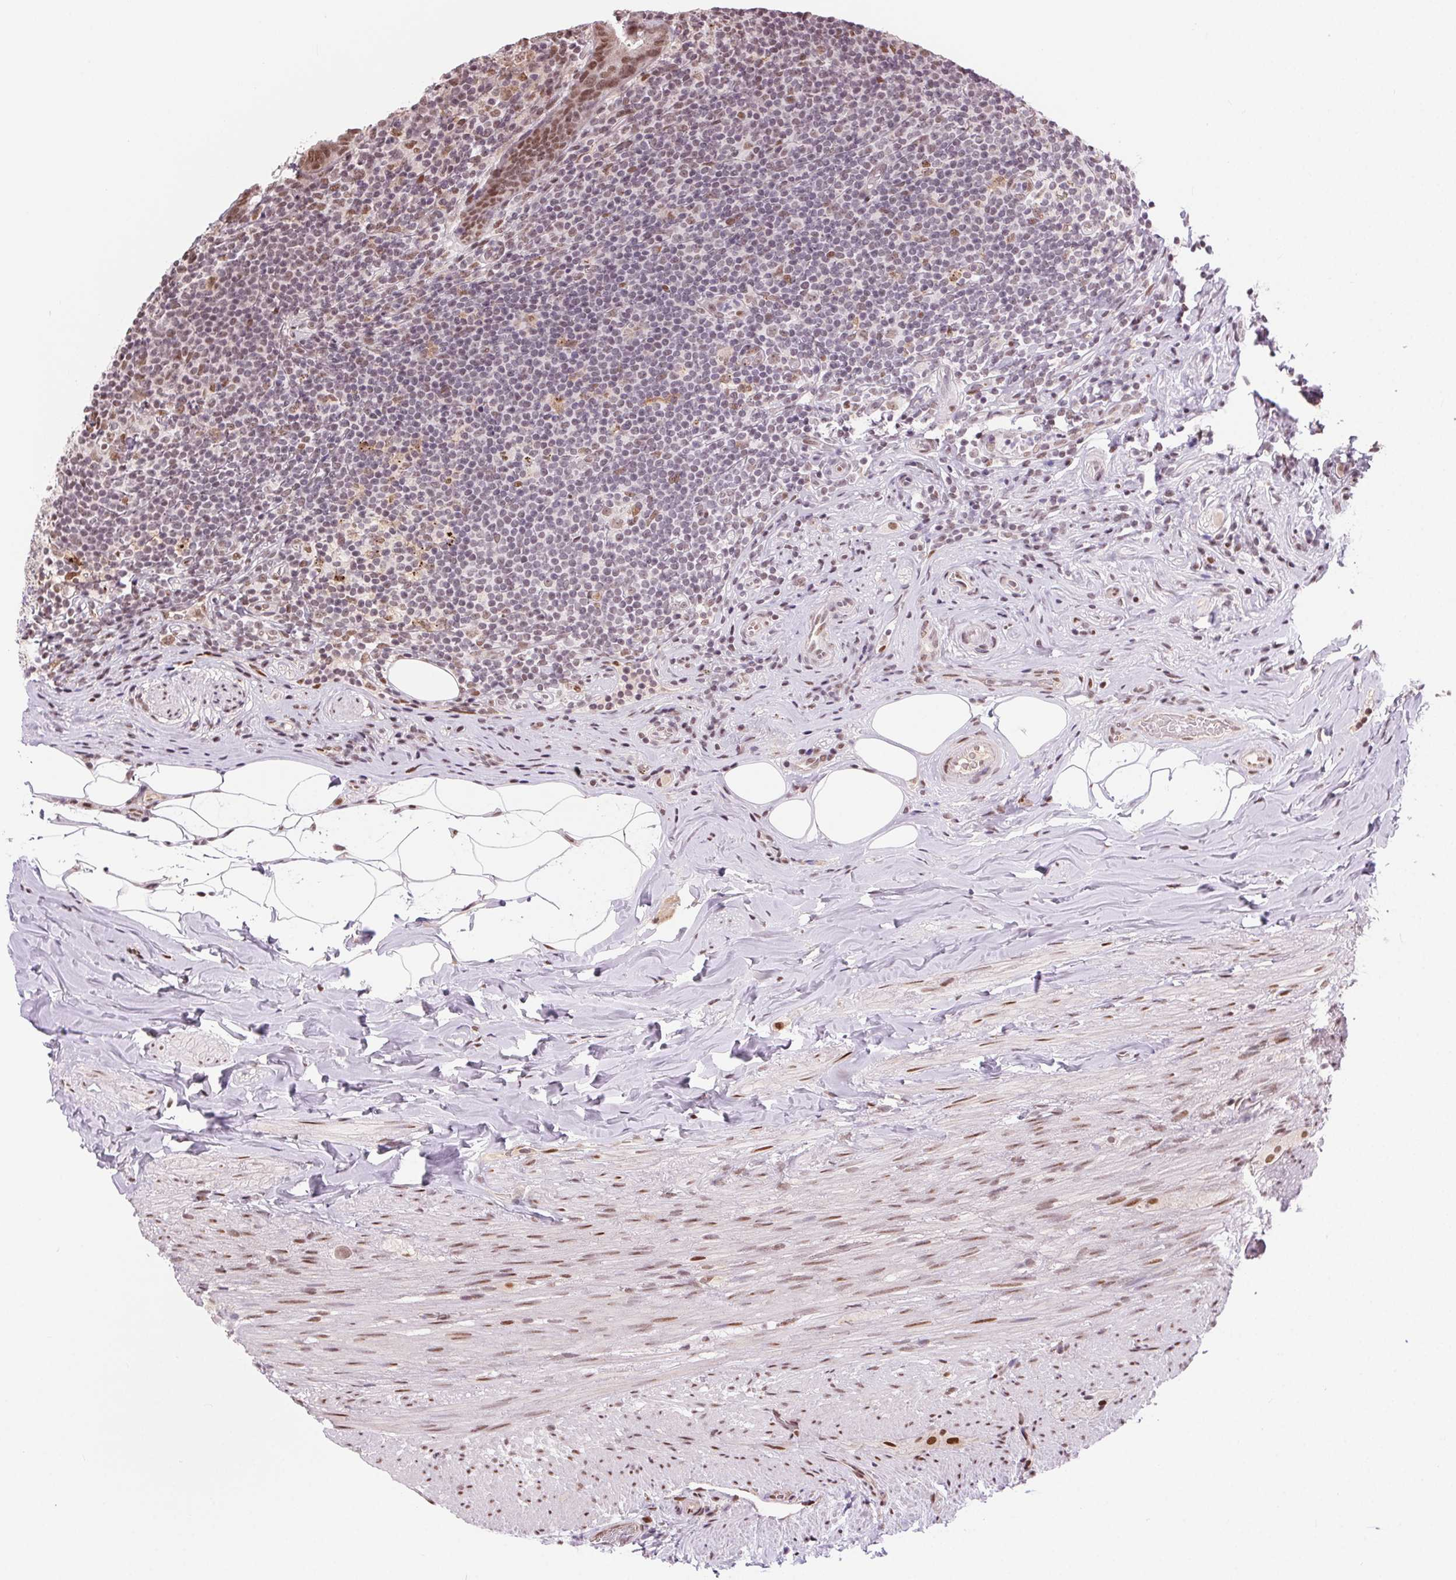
{"staining": {"intensity": "weak", "quantity": "25%-75%", "location": "nuclear"}, "tissue": "appendix", "cell_type": "Glandular cells", "image_type": "normal", "snomed": [{"axis": "morphology", "description": "Normal tissue, NOS"}, {"axis": "topography", "description": "Appendix"}], "caption": "Glandular cells exhibit weak nuclear expression in about 25%-75% of cells in unremarkable appendix. The staining was performed using DAB to visualize the protein expression in brown, while the nuclei were stained in blue with hematoxylin (Magnification: 20x).", "gene": "RAD23A", "patient": {"sex": "male", "age": 47}}